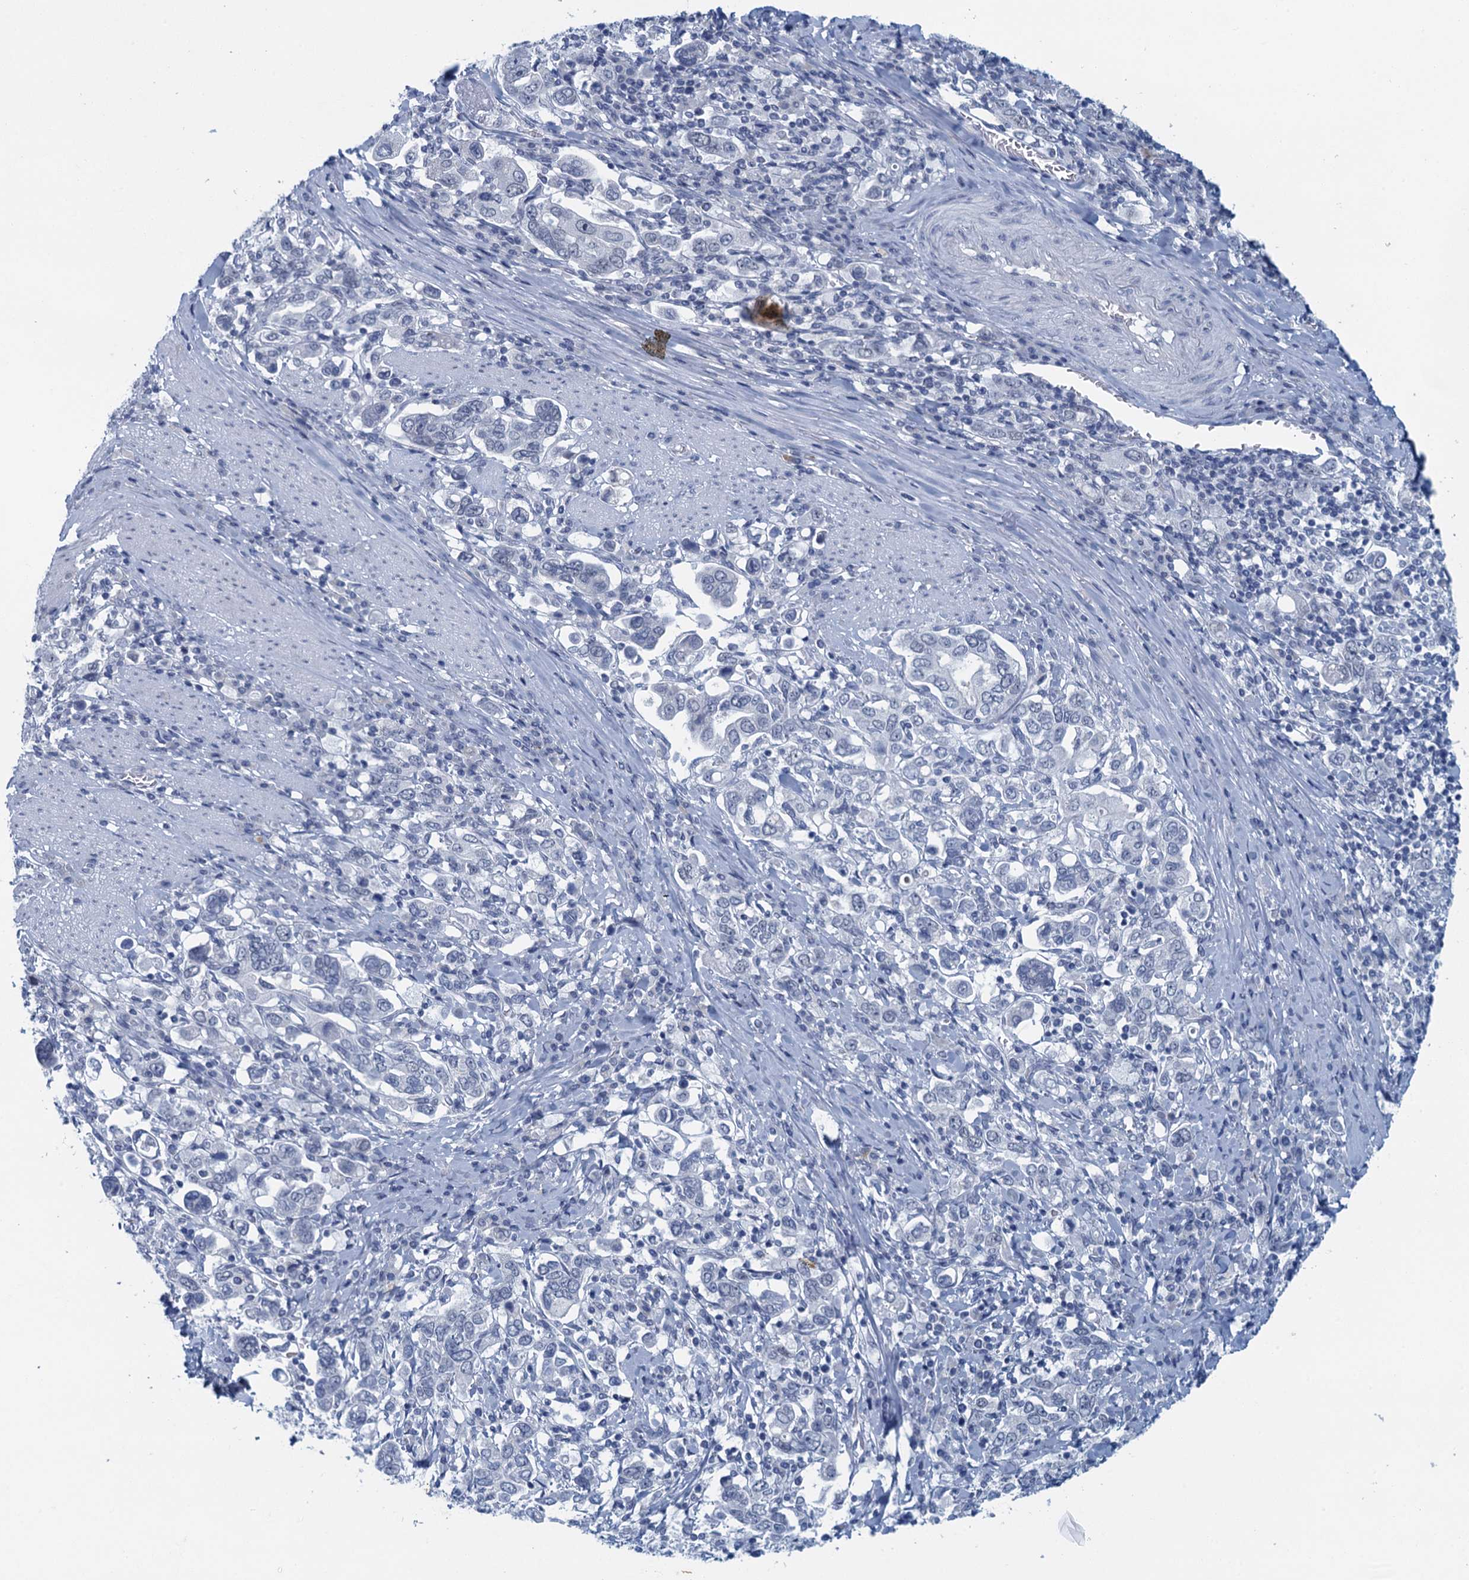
{"staining": {"intensity": "negative", "quantity": "none", "location": "none"}, "tissue": "stomach cancer", "cell_type": "Tumor cells", "image_type": "cancer", "snomed": [{"axis": "morphology", "description": "Adenocarcinoma, NOS"}, {"axis": "topography", "description": "Stomach, upper"}], "caption": "Human stomach adenocarcinoma stained for a protein using immunohistochemistry (IHC) exhibits no staining in tumor cells.", "gene": "ENSG00000131152", "patient": {"sex": "male", "age": 62}}